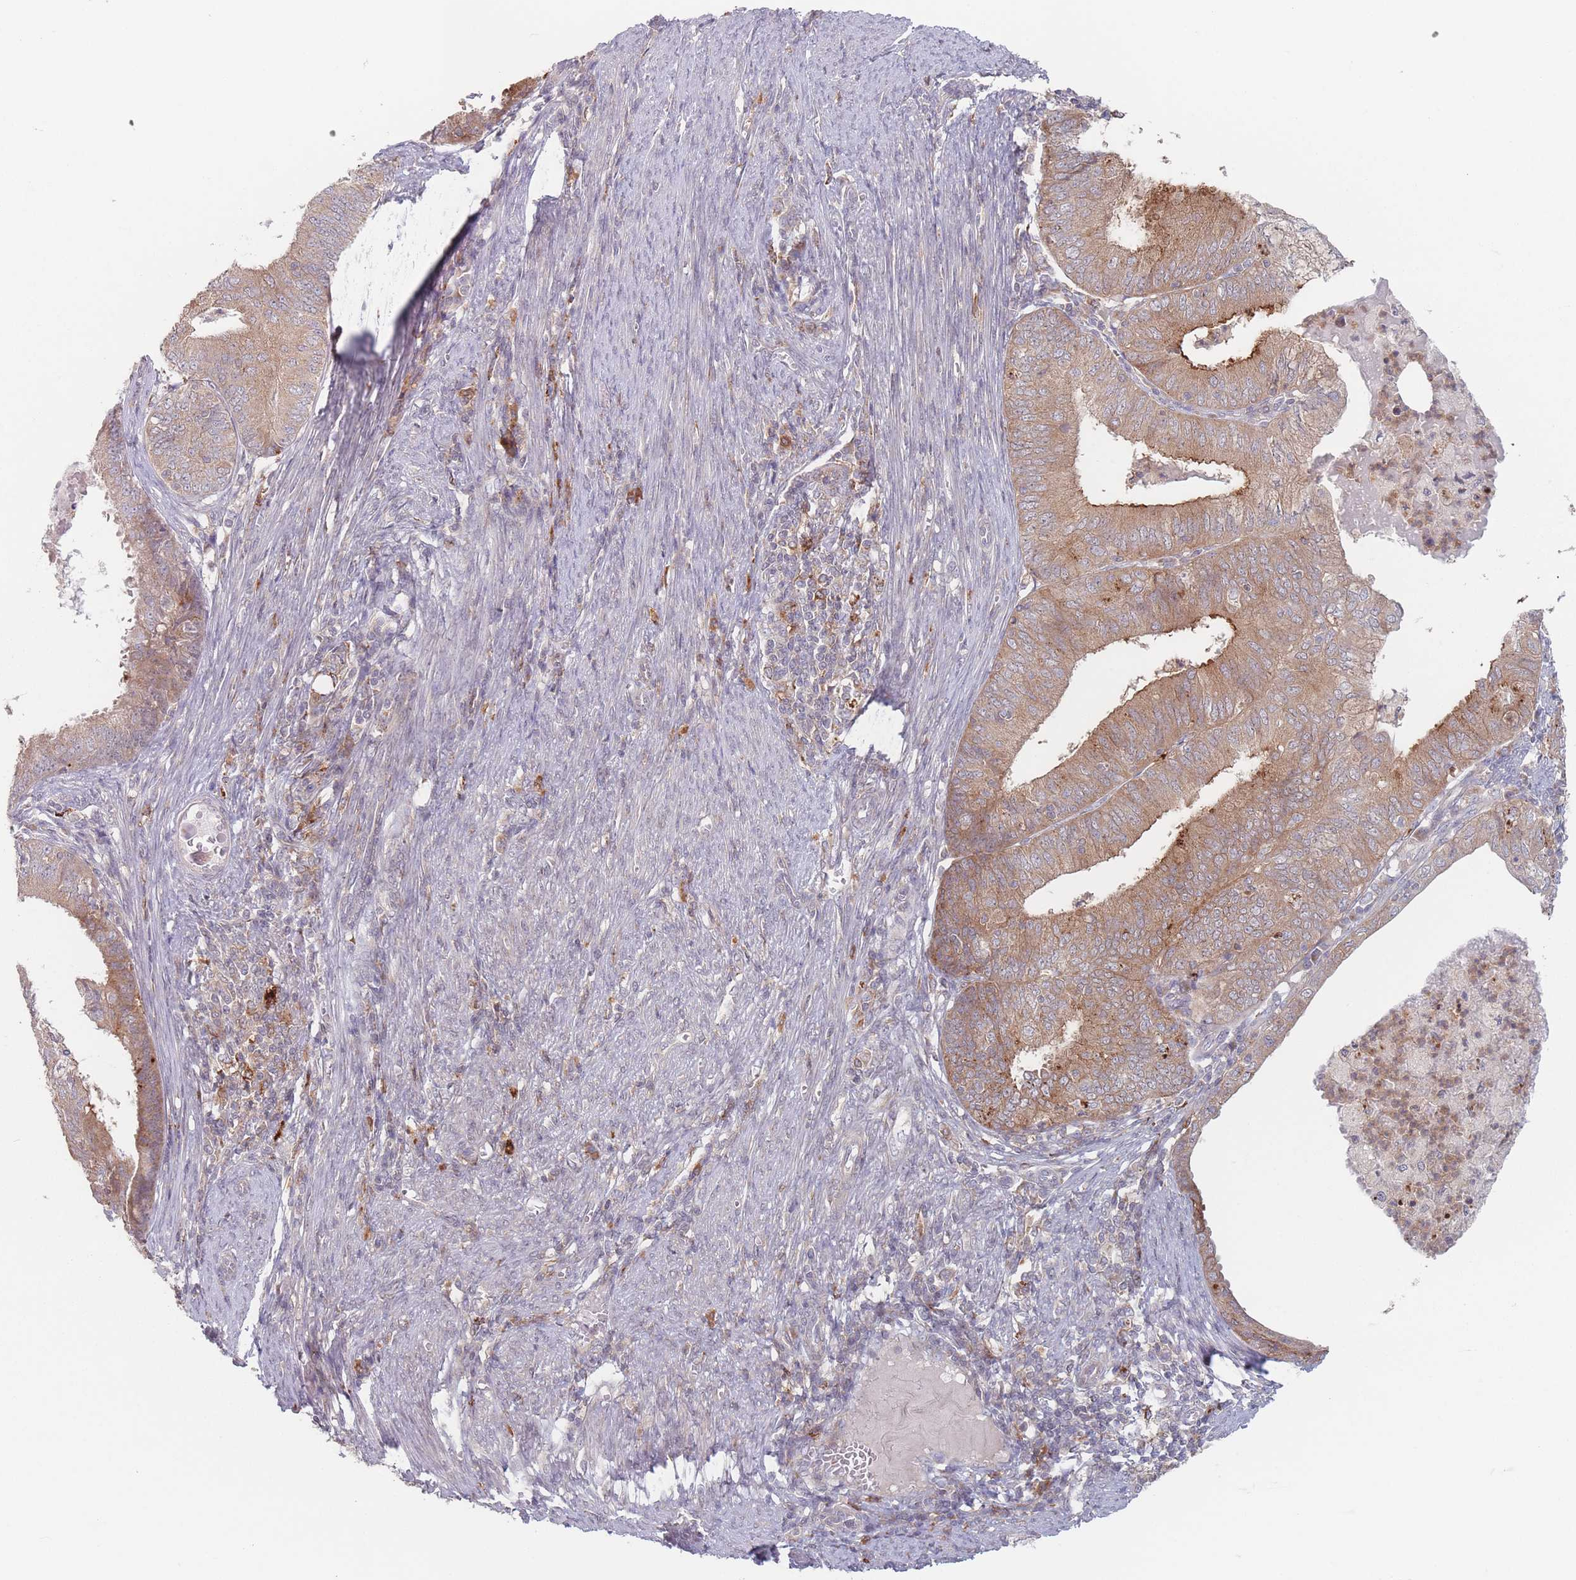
{"staining": {"intensity": "moderate", "quantity": ">75%", "location": "cytoplasmic/membranous"}, "tissue": "endometrial cancer", "cell_type": "Tumor cells", "image_type": "cancer", "snomed": [{"axis": "morphology", "description": "Adenocarcinoma, NOS"}, {"axis": "topography", "description": "Endometrium"}], "caption": "Endometrial adenocarcinoma stained with a brown dye reveals moderate cytoplasmic/membranous positive positivity in about >75% of tumor cells.", "gene": "PPM1A", "patient": {"sex": "female", "age": 57}}